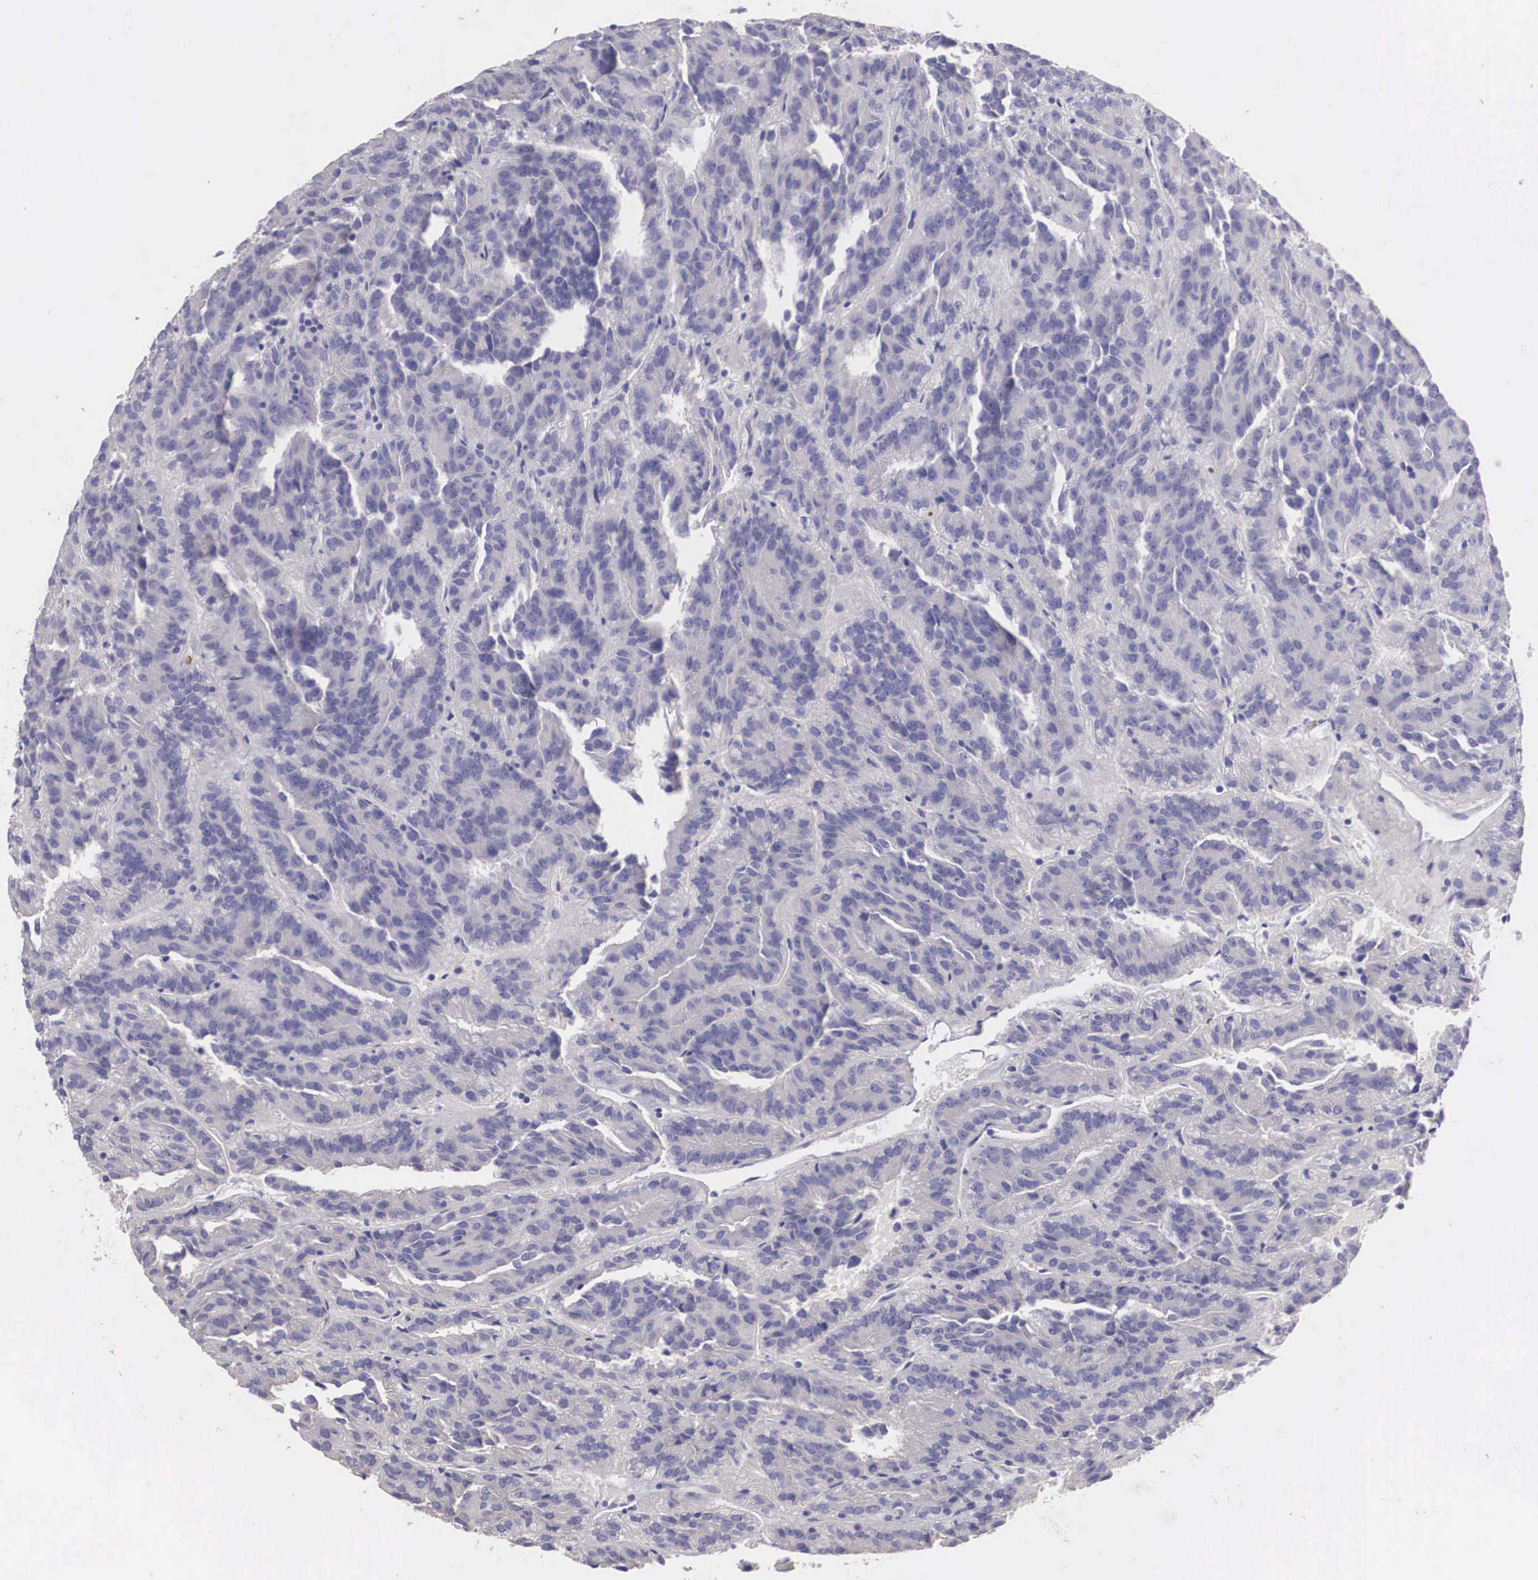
{"staining": {"intensity": "negative", "quantity": "none", "location": "none"}, "tissue": "renal cancer", "cell_type": "Tumor cells", "image_type": "cancer", "snomed": [{"axis": "morphology", "description": "Adenocarcinoma, NOS"}, {"axis": "topography", "description": "Kidney"}], "caption": "IHC photomicrograph of neoplastic tissue: human renal cancer stained with DAB demonstrates no significant protein expression in tumor cells.", "gene": "CLU", "patient": {"sex": "male", "age": 46}}